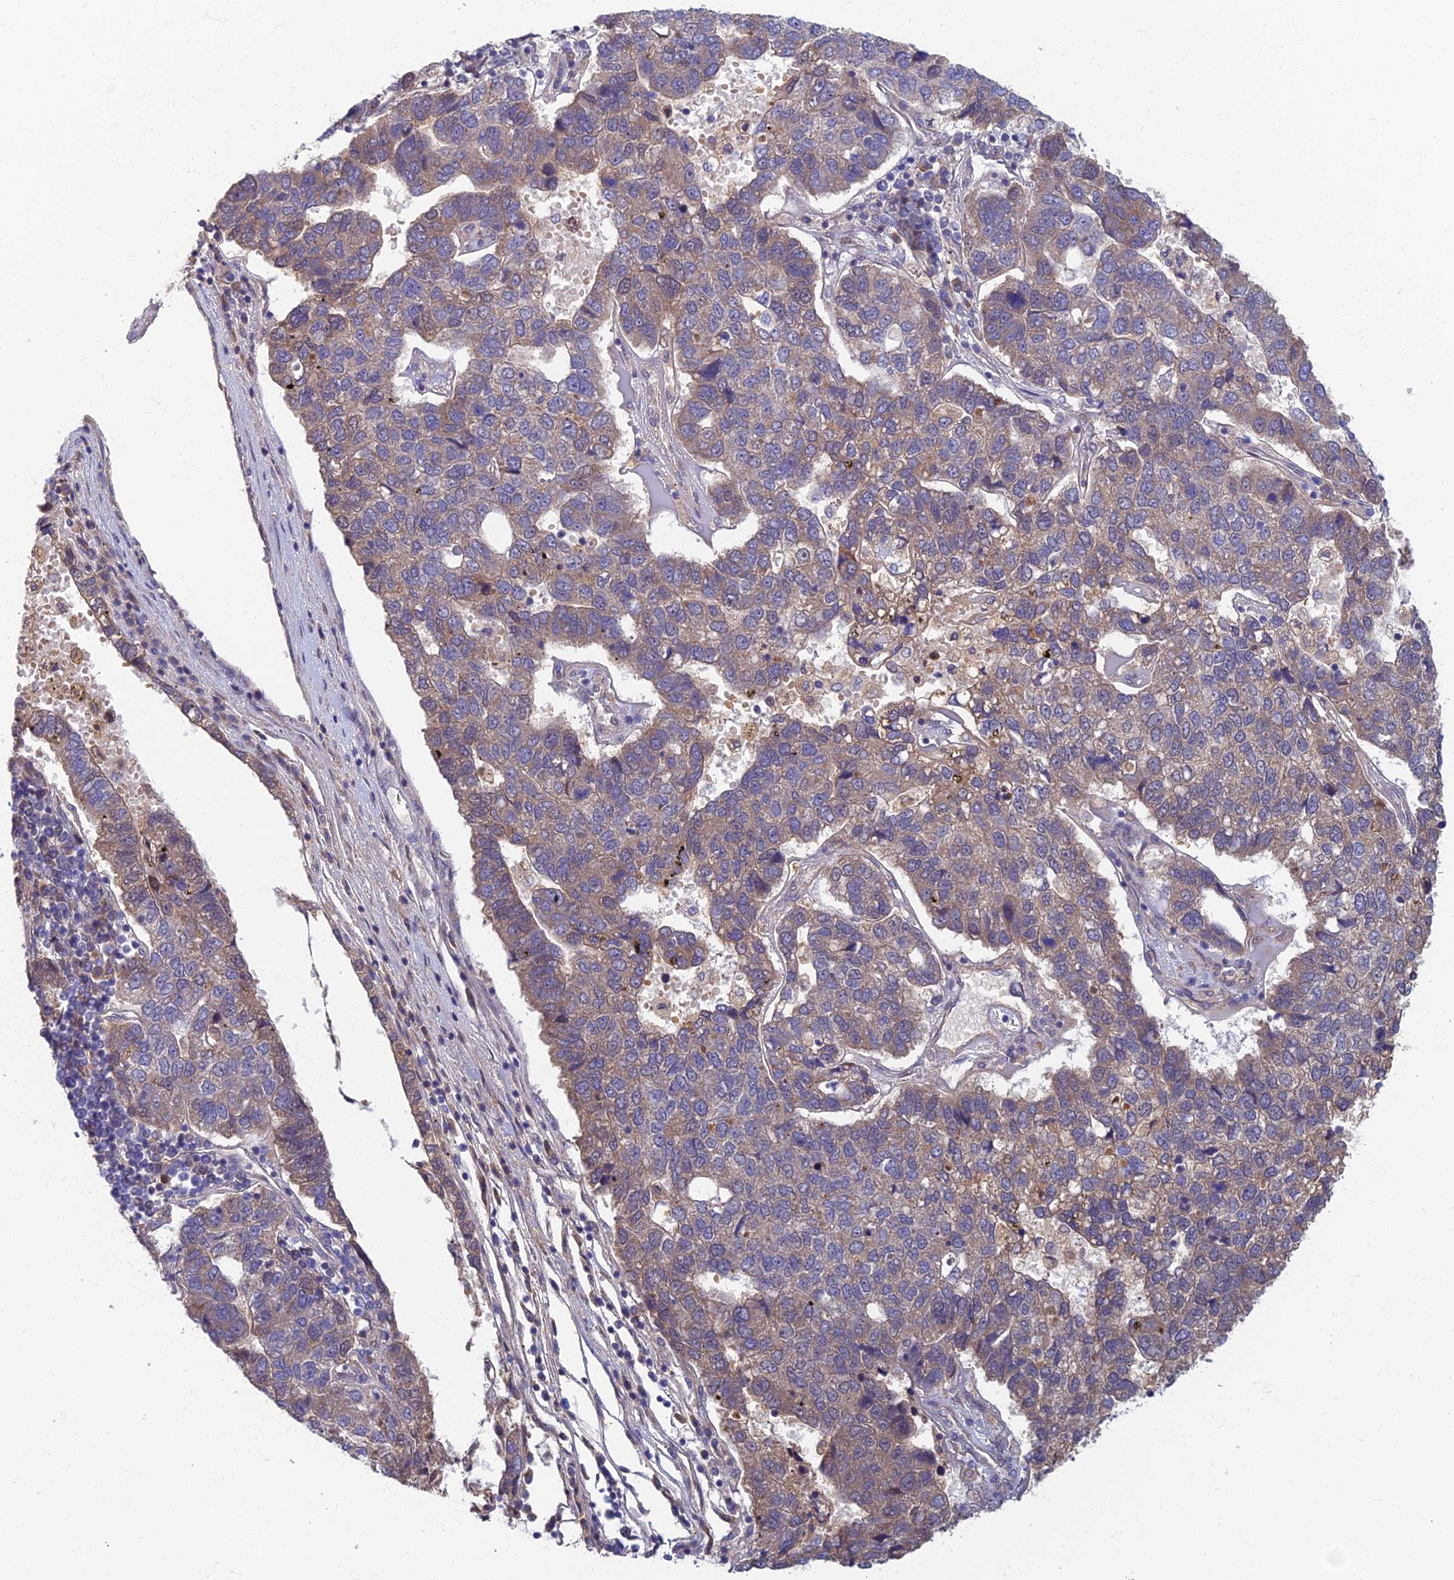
{"staining": {"intensity": "weak", "quantity": "25%-75%", "location": "cytoplasmic/membranous"}, "tissue": "pancreatic cancer", "cell_type": "Tumor cells", "image_type": "cancer", "snomed": [{"axis": "morphology", "description": "Adenocarcinoma, NOS"}, {"axis": "topography", "description": "Pancreas"}], "caption": "Adenocarcinoma (pancreatic) stained for a protein displays weak cytoplasmic/membranous positivity in tumor cells.", "gene": "SOGA1", "patient": {"sex": "female", "age": 61}}